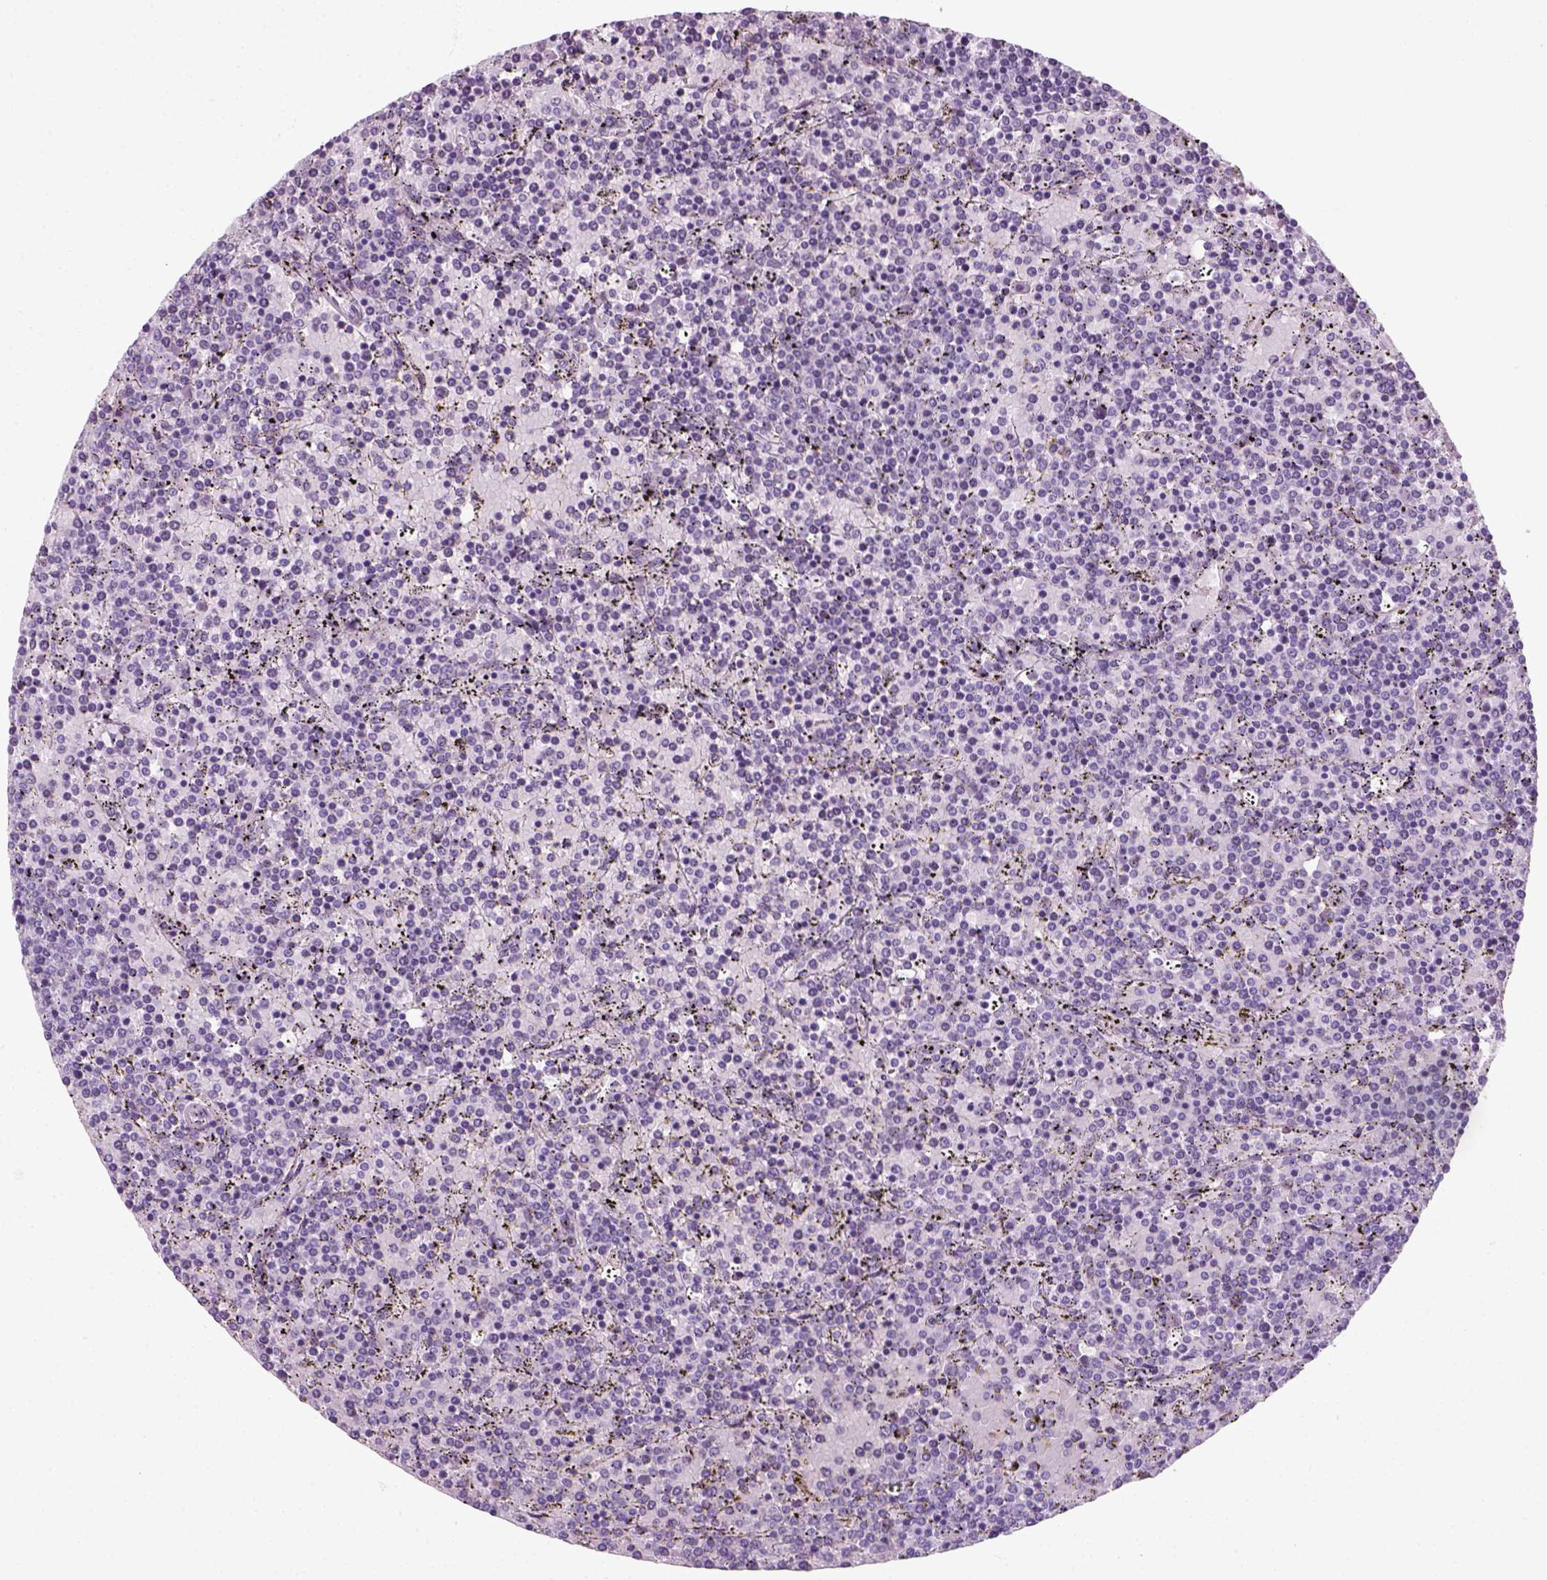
{"staining": {"intensity": "negative", "quantity": "none", "location": "none"}, "tissue": "lymphoma", "cell_type": "Tumor cells", "image_type": "cancer", "snomed": [{"axis": "morphology", "description": "Malignant lymphoma, non-Hodgkin's type, Low grade"}, {"axis": "topography", "description": "Spleen"}], "caption": "IHC of human malignant lymphoma, non-Hodgkin's type (low-grade) exhibits no positivity in tumor cells. (Immunohistochemistry (ihc), brightfield microscopy, high magnification).", "gene": "SLC12A5", "patient": {"sex": "female", "age": 77}}